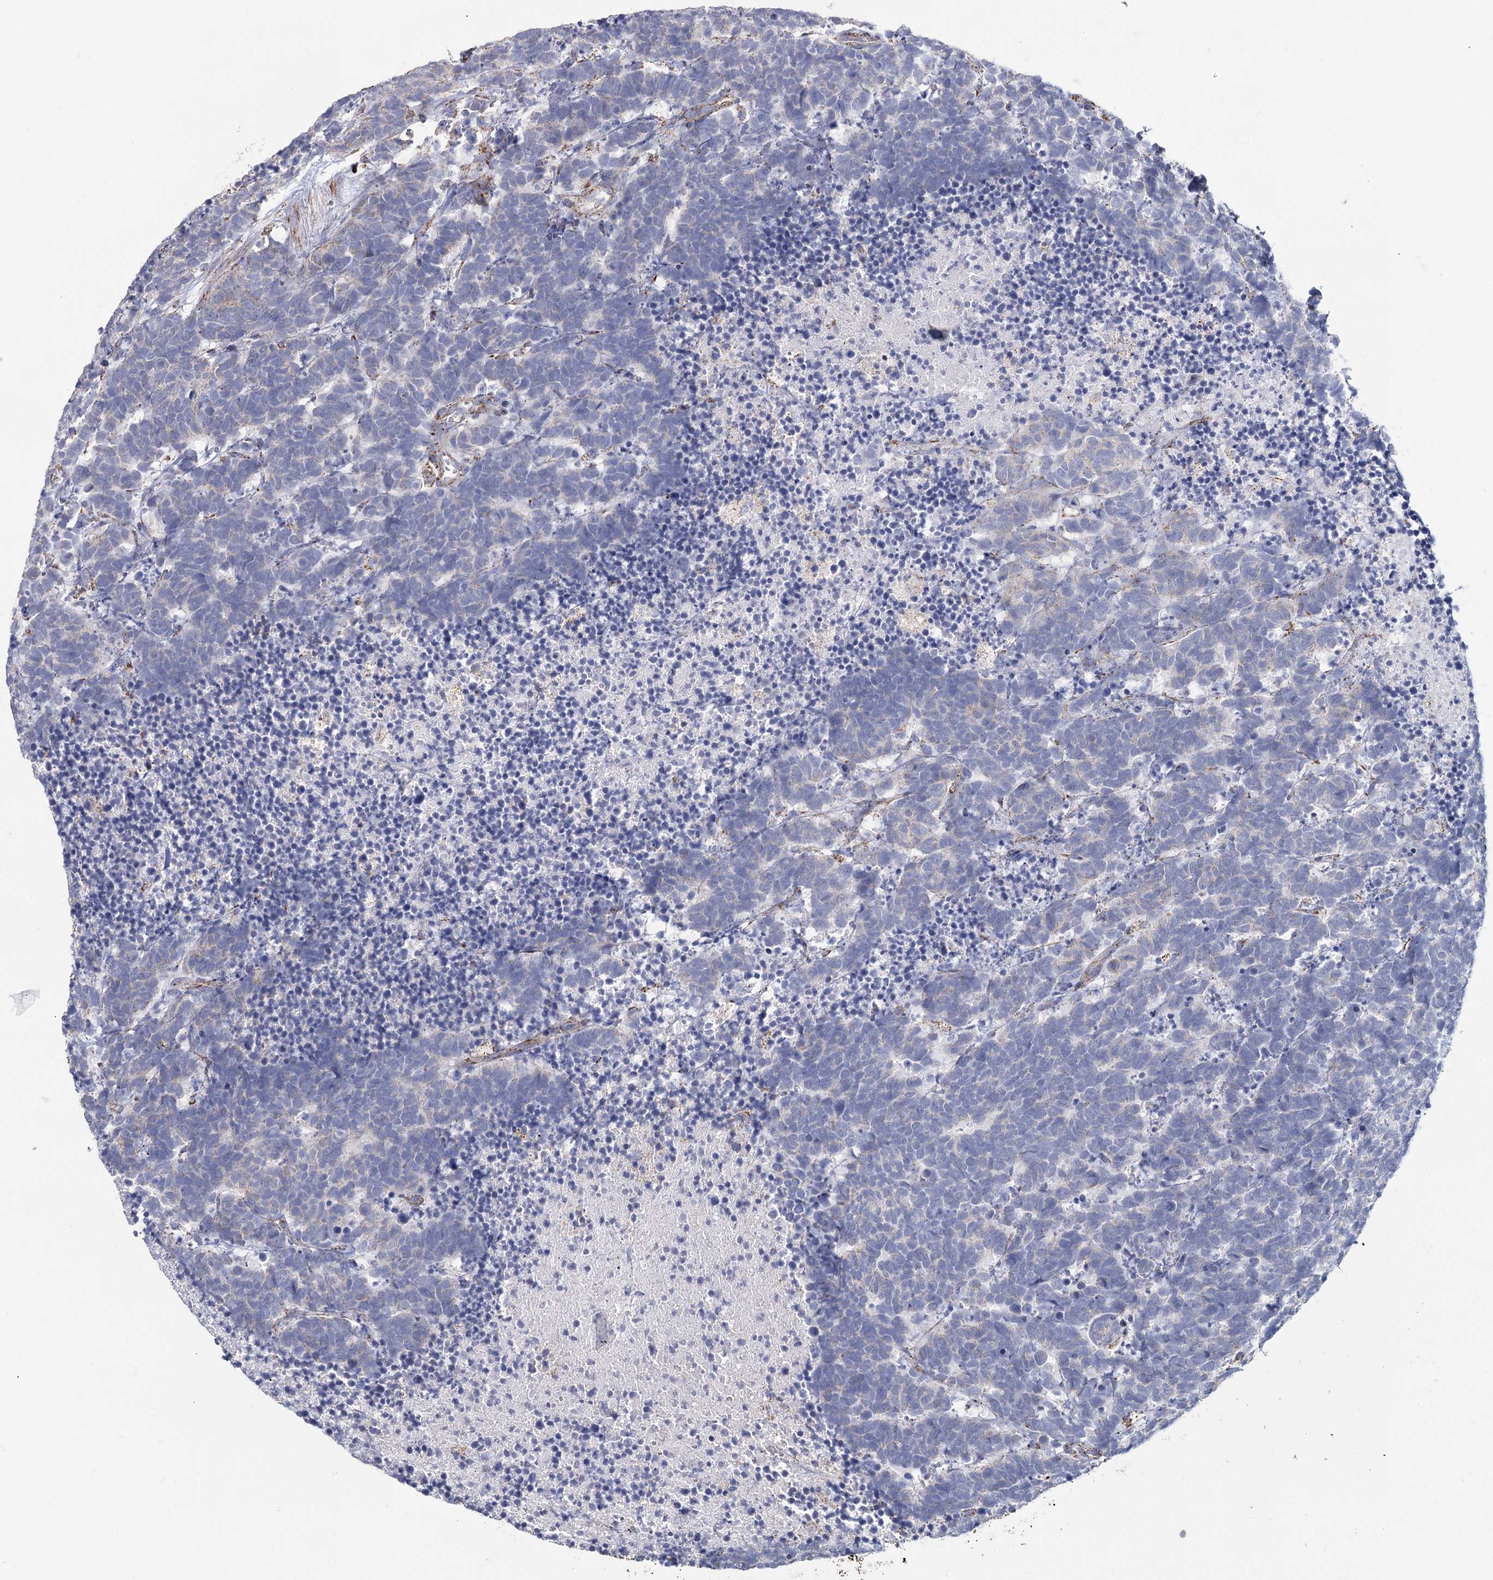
{"staining": {"intensity": "negative", "quantity": "none", "location": "none"}, "tissue": "carcinoid", "cell_type": "Tumor cells", "image_type": "cancer", "snomed": [{"axis": "morphology", "description": "Carcinoma, NOS"}, {"axis": "morphology", "description": "Carcinoid, malignant, NOS"}, {"axis": "topography", "description": "Urinary bladder"}], "caption": "A histopathology image of human carcinoma is negative for staining in tumor cells. The staining is performed using DAB brown chromogen with nuclei counter-stained in using hematoxylin.", "gene": "MRPL44", "patient": {"sex": "male", "age": 57}}